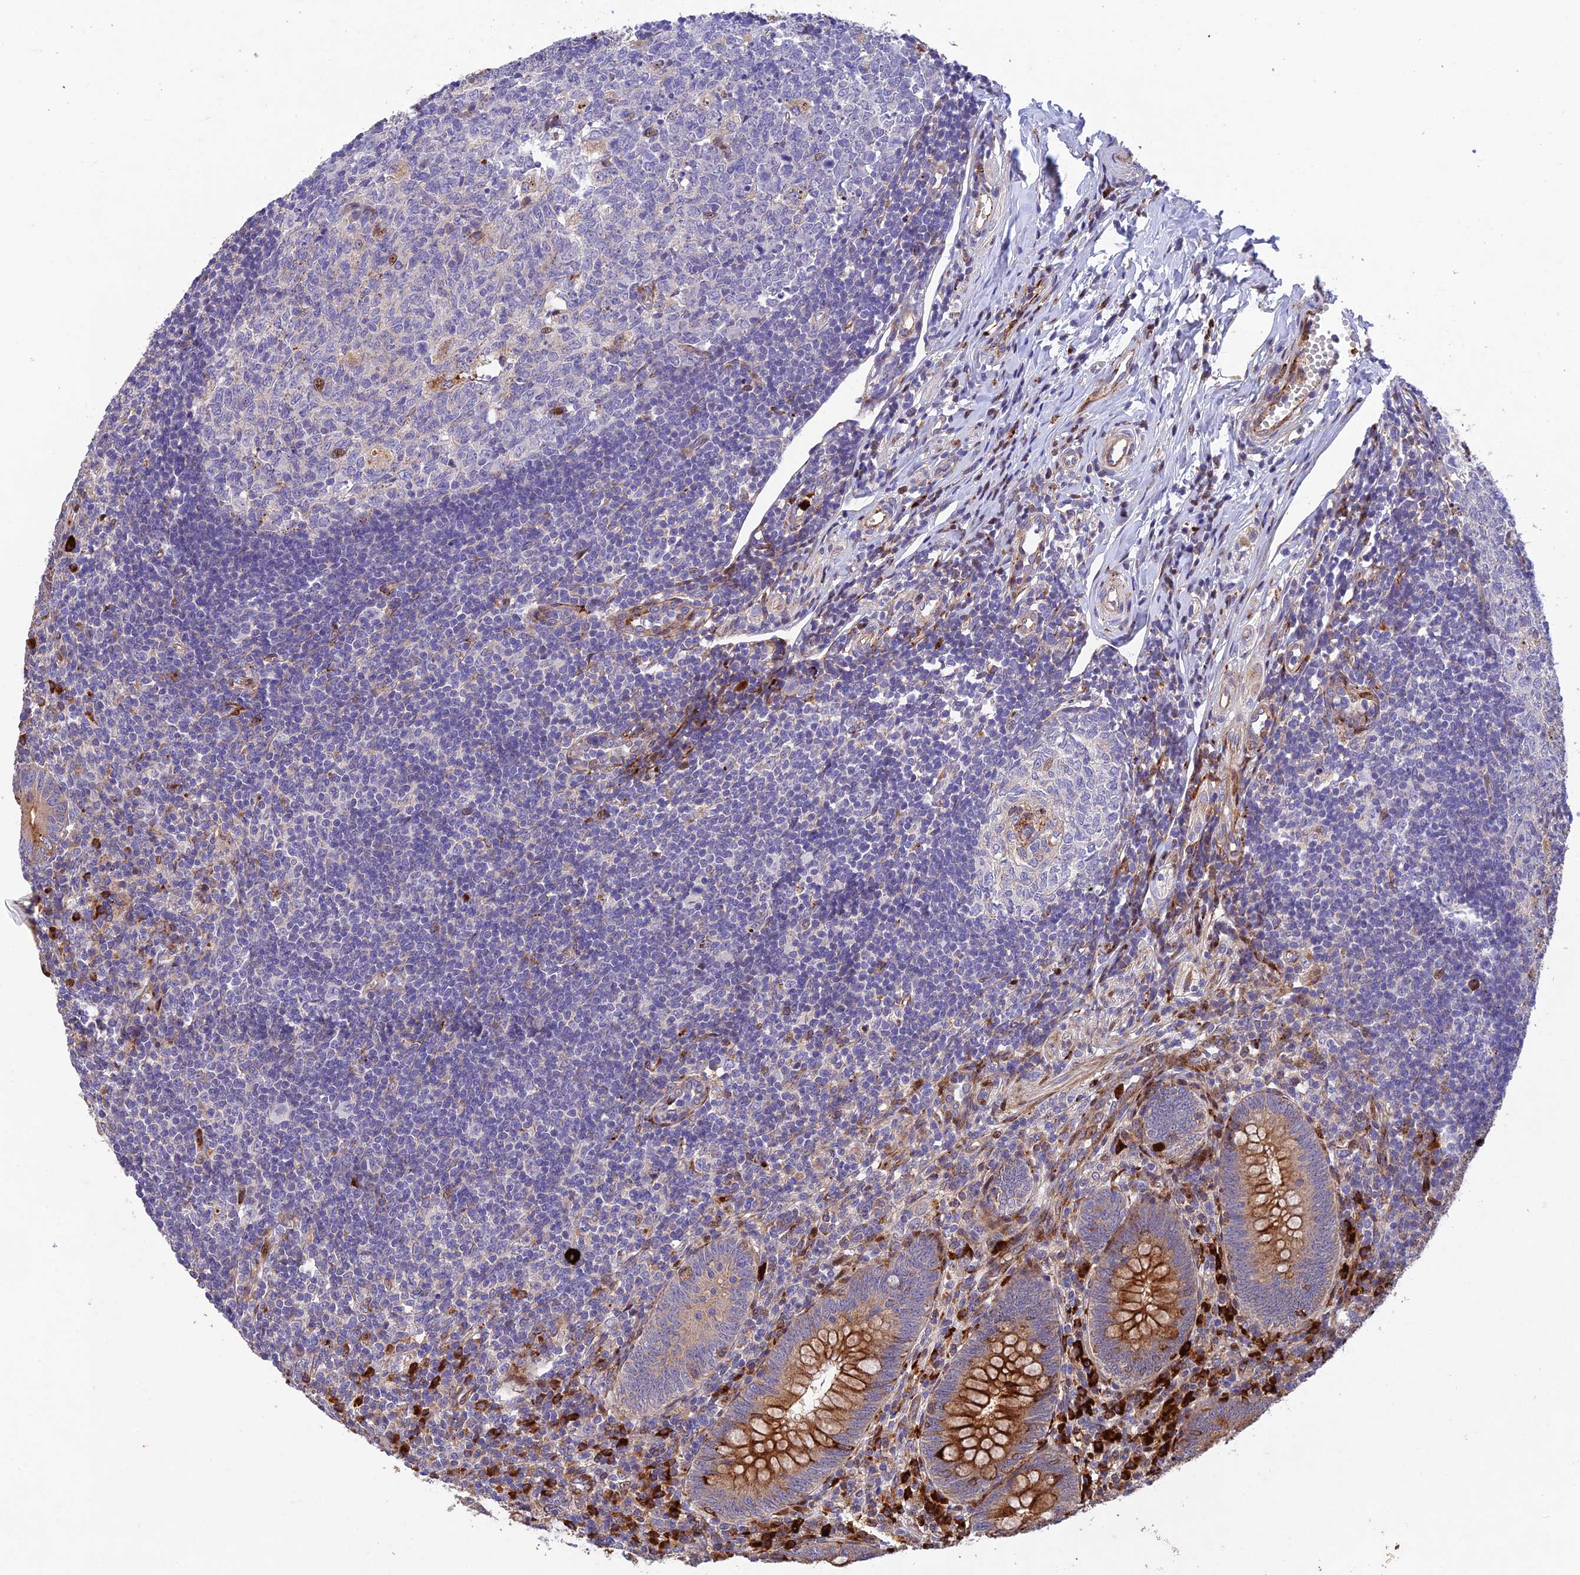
{"staining": {"intensity": "moderate", "quantity": ">75%", "location": "cytoplasmic/membranous"}, "tissue": "appendix", "cell_type": "Glandular cells", "image_type": "normal", "snomed": [{"axis": "morphology", "description": "Normal tissue, NOS"}, {"axis": "topography", "description": "Appendix"}], "caption": "Glandular cells exhibit medium levels of moderate cytoplasmic/membranous staining in approximately >75% of cells in benign appendix.", "gene": "CPSF4L", "patient": {"sex": "male", "age": 14}}